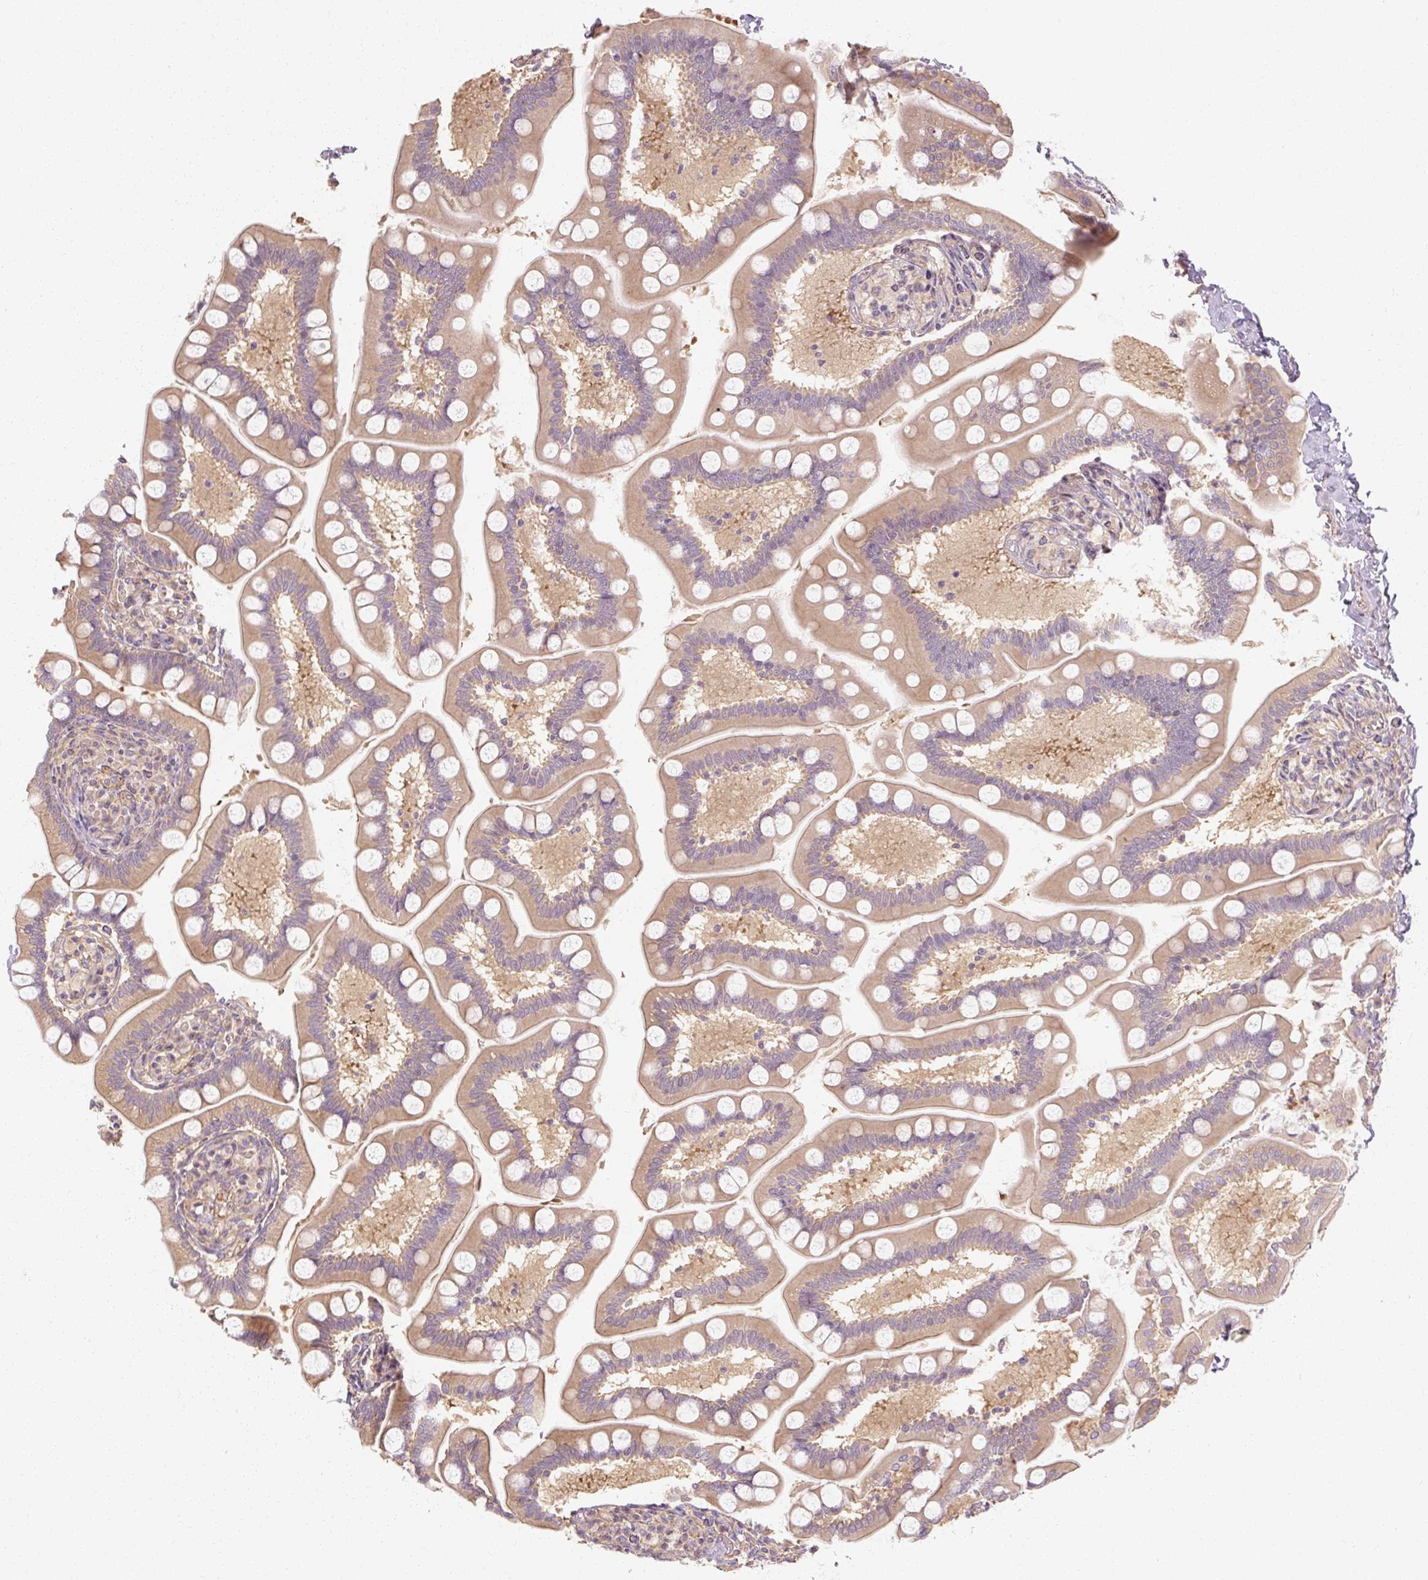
{"staining": {"intensity": "moderate", "quantity": "25%-75%", "location": "cytoplasmic/membranous"}, "tissue": "small intestine", "cell_type": "Glandular cells", "image_type": "normal", "snomed": [{"axis": "morphology", "description": "Normal tissue, NOS"}, {"axis": "topography", "description": "Small intestine"}], "caption": "This histopathology image shows normal small intestine stained with immunohistochemistry (IHC) to label a protein in brown. The cytoplasmic/membranous of glandular cells show moderate positivity for the protein. Nuclei are counter-stained blue.", "gene": "RB1CC1", "patient": {"sex": "female", "age": 64}}